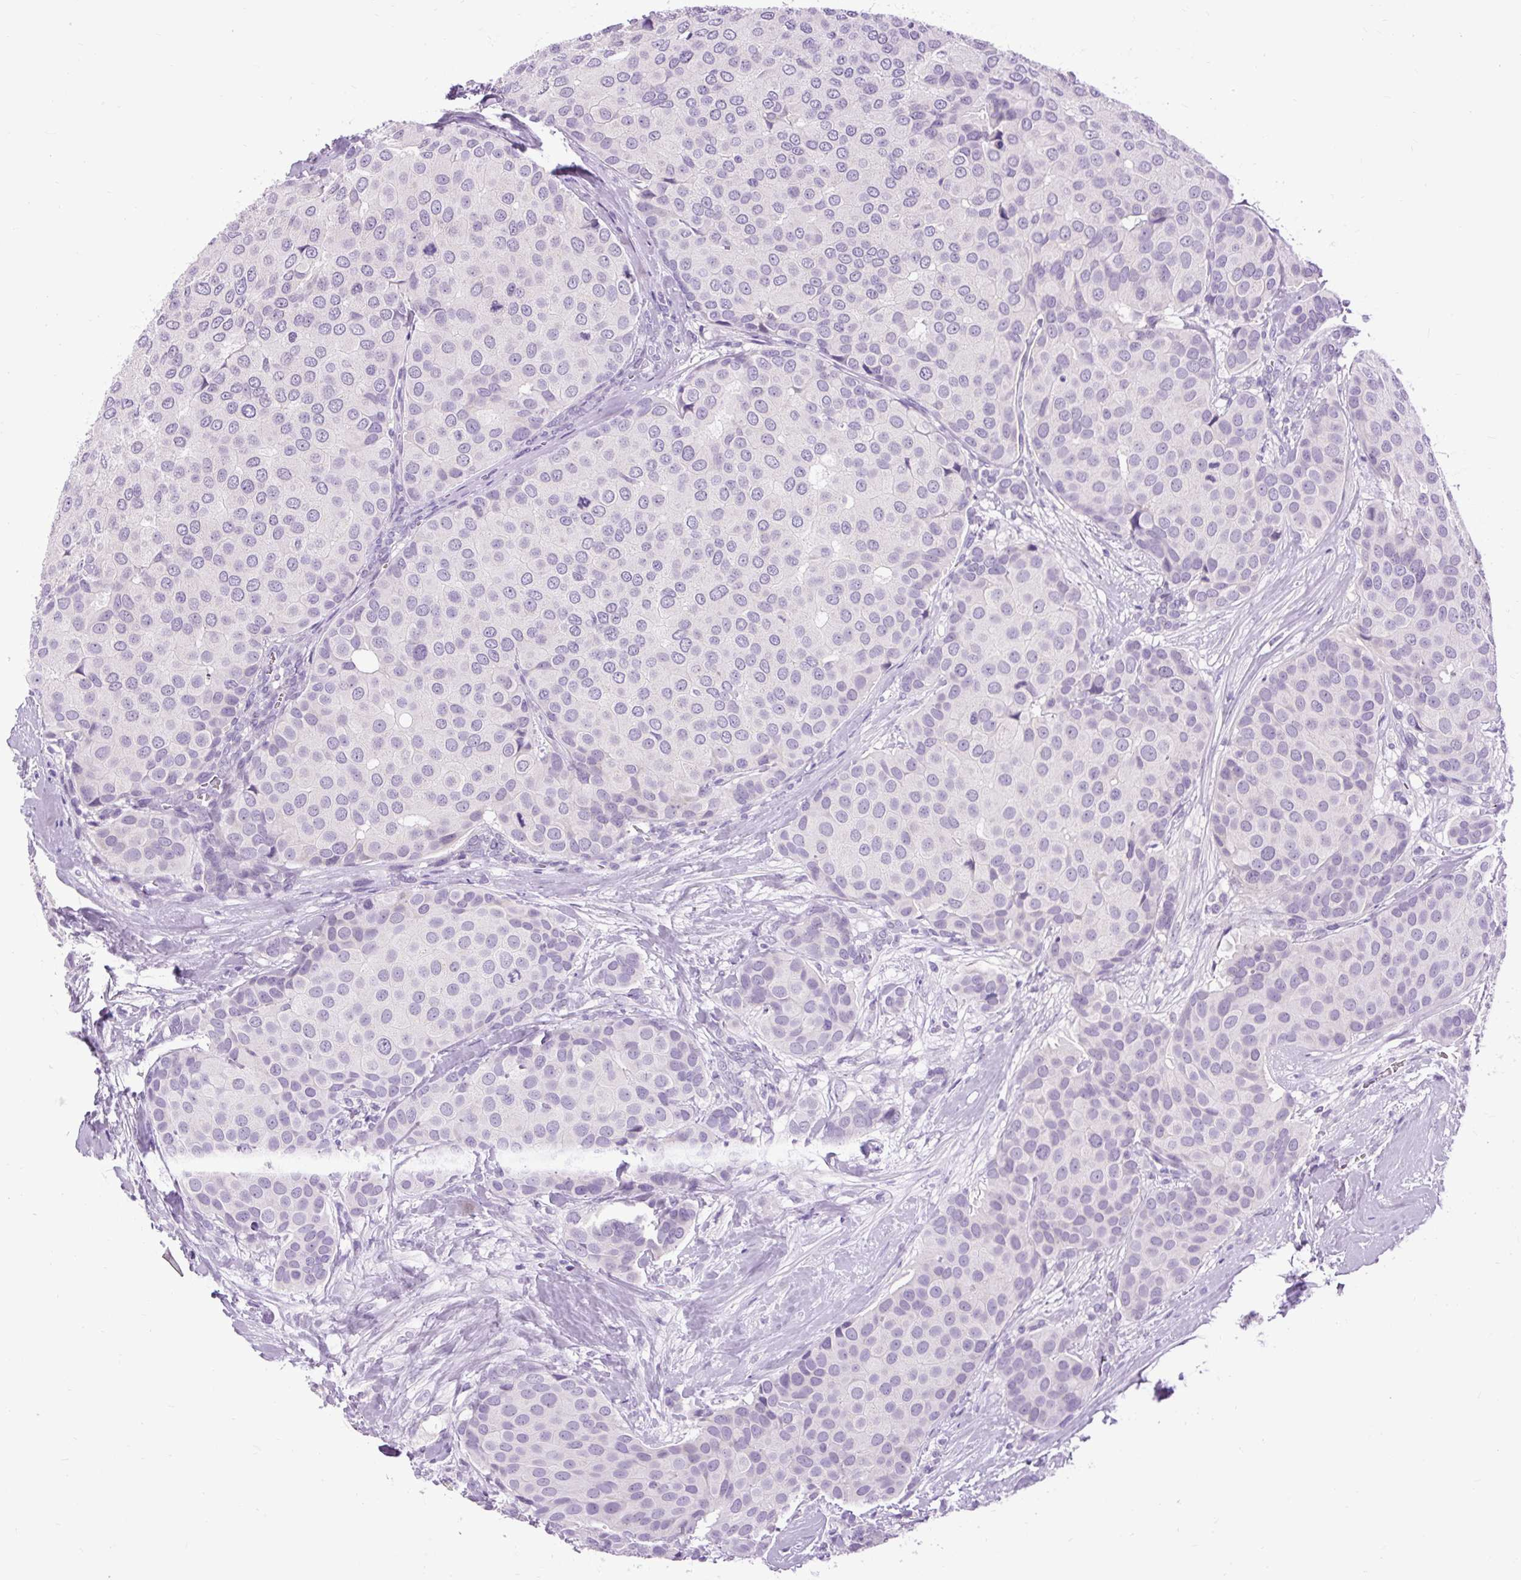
{"staining": {"intensity": "negative", "quantity": "none", "location": "none"}, "tissue": "breast cancer", "cell_type": "Tumor cells", "image_type": "cancer", "snomed": [{"axis": "morphology", "description": "Duct carcinoma"}, {"axis": "topography", "description": "Breast"}], "caption": "The photomicrograph shows no significant expression in tumor cells of breast infiltrating ductal carcinoma.", "gene": "FABP7", "patient": {"sex": "female", "age": 70}}